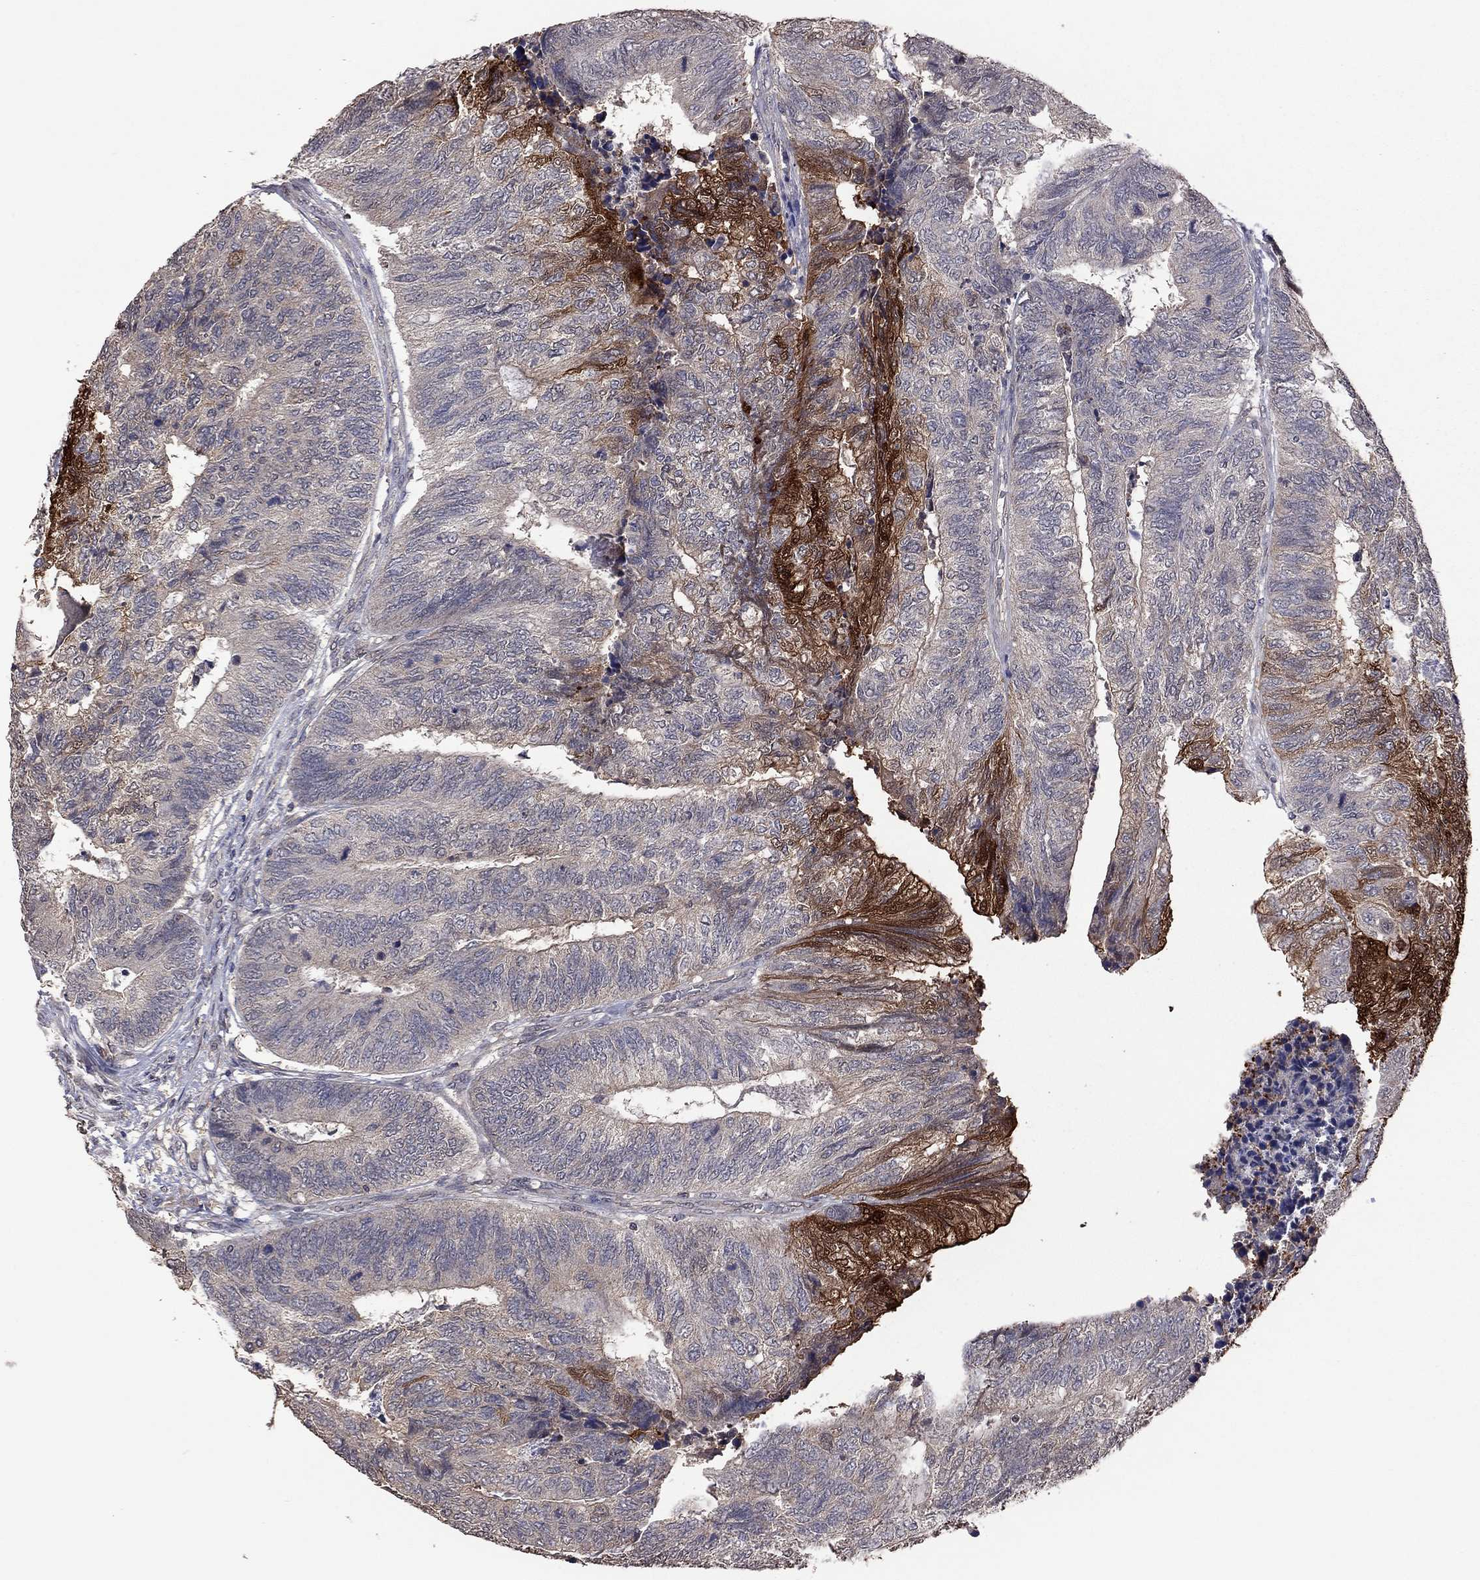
{"staining": {"intensity": "strong", "quantity": "<25%", "location": "cytoplasmic/membranous"}, "tissue": "colorectal cancer", "cell_type": "Tumor cells", "image_type": "cancer", "snomed": [{"axis": "morphology", "description": "Adenocarcinoma, NOS"}, {"axis": "topography", "description": "Colon"}], "caption": "Brown immunohistochemical staining in colorectal adenocarcinoma reveals strong cytoplasmic/membranous expression in approximately <25% of tumor cells.", "gene": "TSNARE1", "patient": {"sex": "female", "age": 67}}